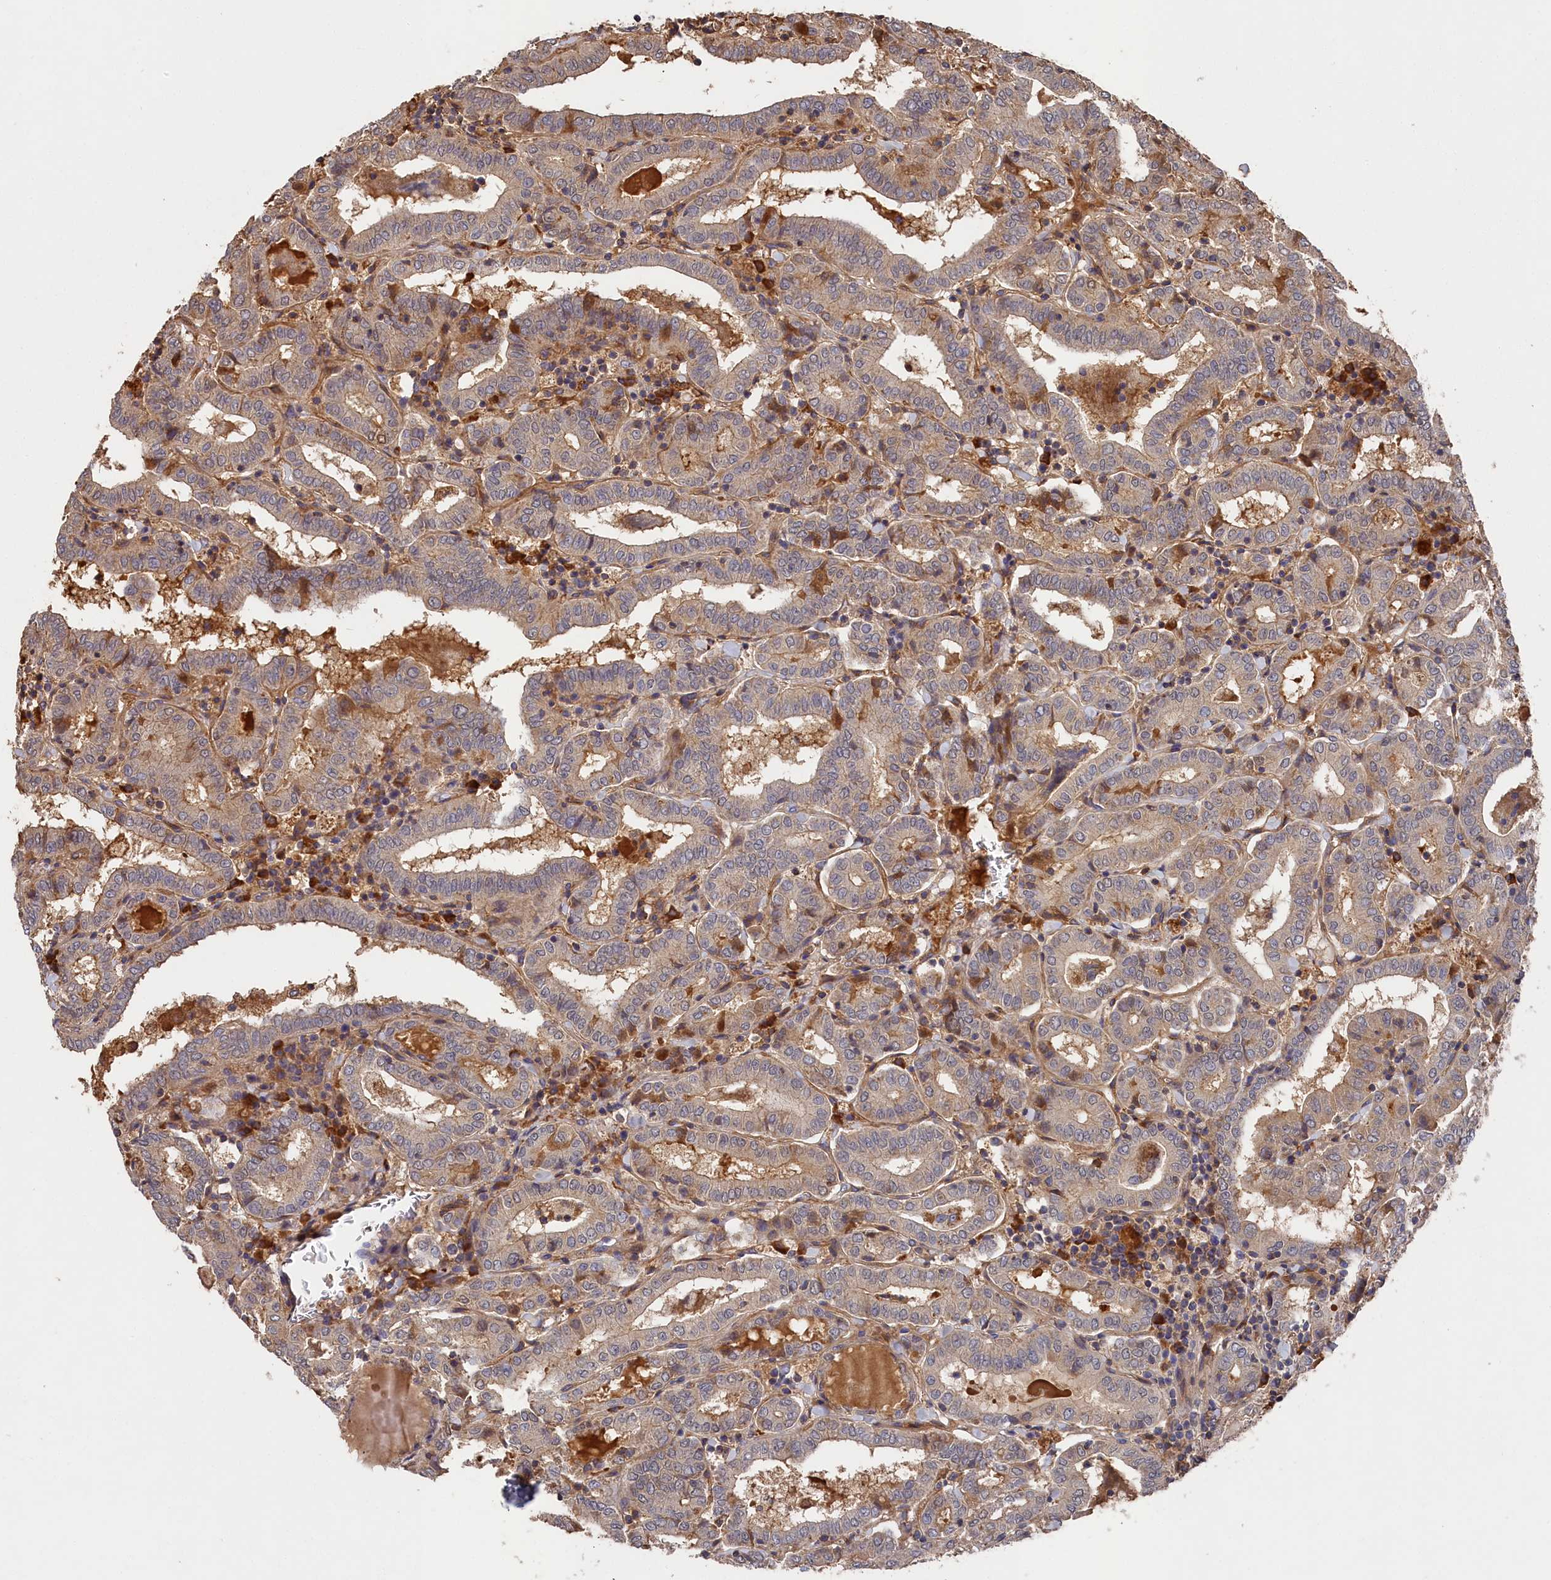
{"staining": {"intensity": "weak", "quantity": "25%-75%", "location": "cytoplasmic/membranous"}, "tissue": "thyroid cancer", "cell_type": "Tumor cells", "image_type": "cancer", "snomed": [{"axis": "morphology", "description": "Papillary adenocarcinoma, NOS"}, {"axis": "topography", "description": "Thyroid gland"}], "caption": "Thyroid cancer stained for a protein (brown) reveals weak cytoplasmic/membranous positive expression in approximately 25%-75% of tumor cells.", "gene": "DHRS11", "patient": {"sex": "female", "age": 72}}